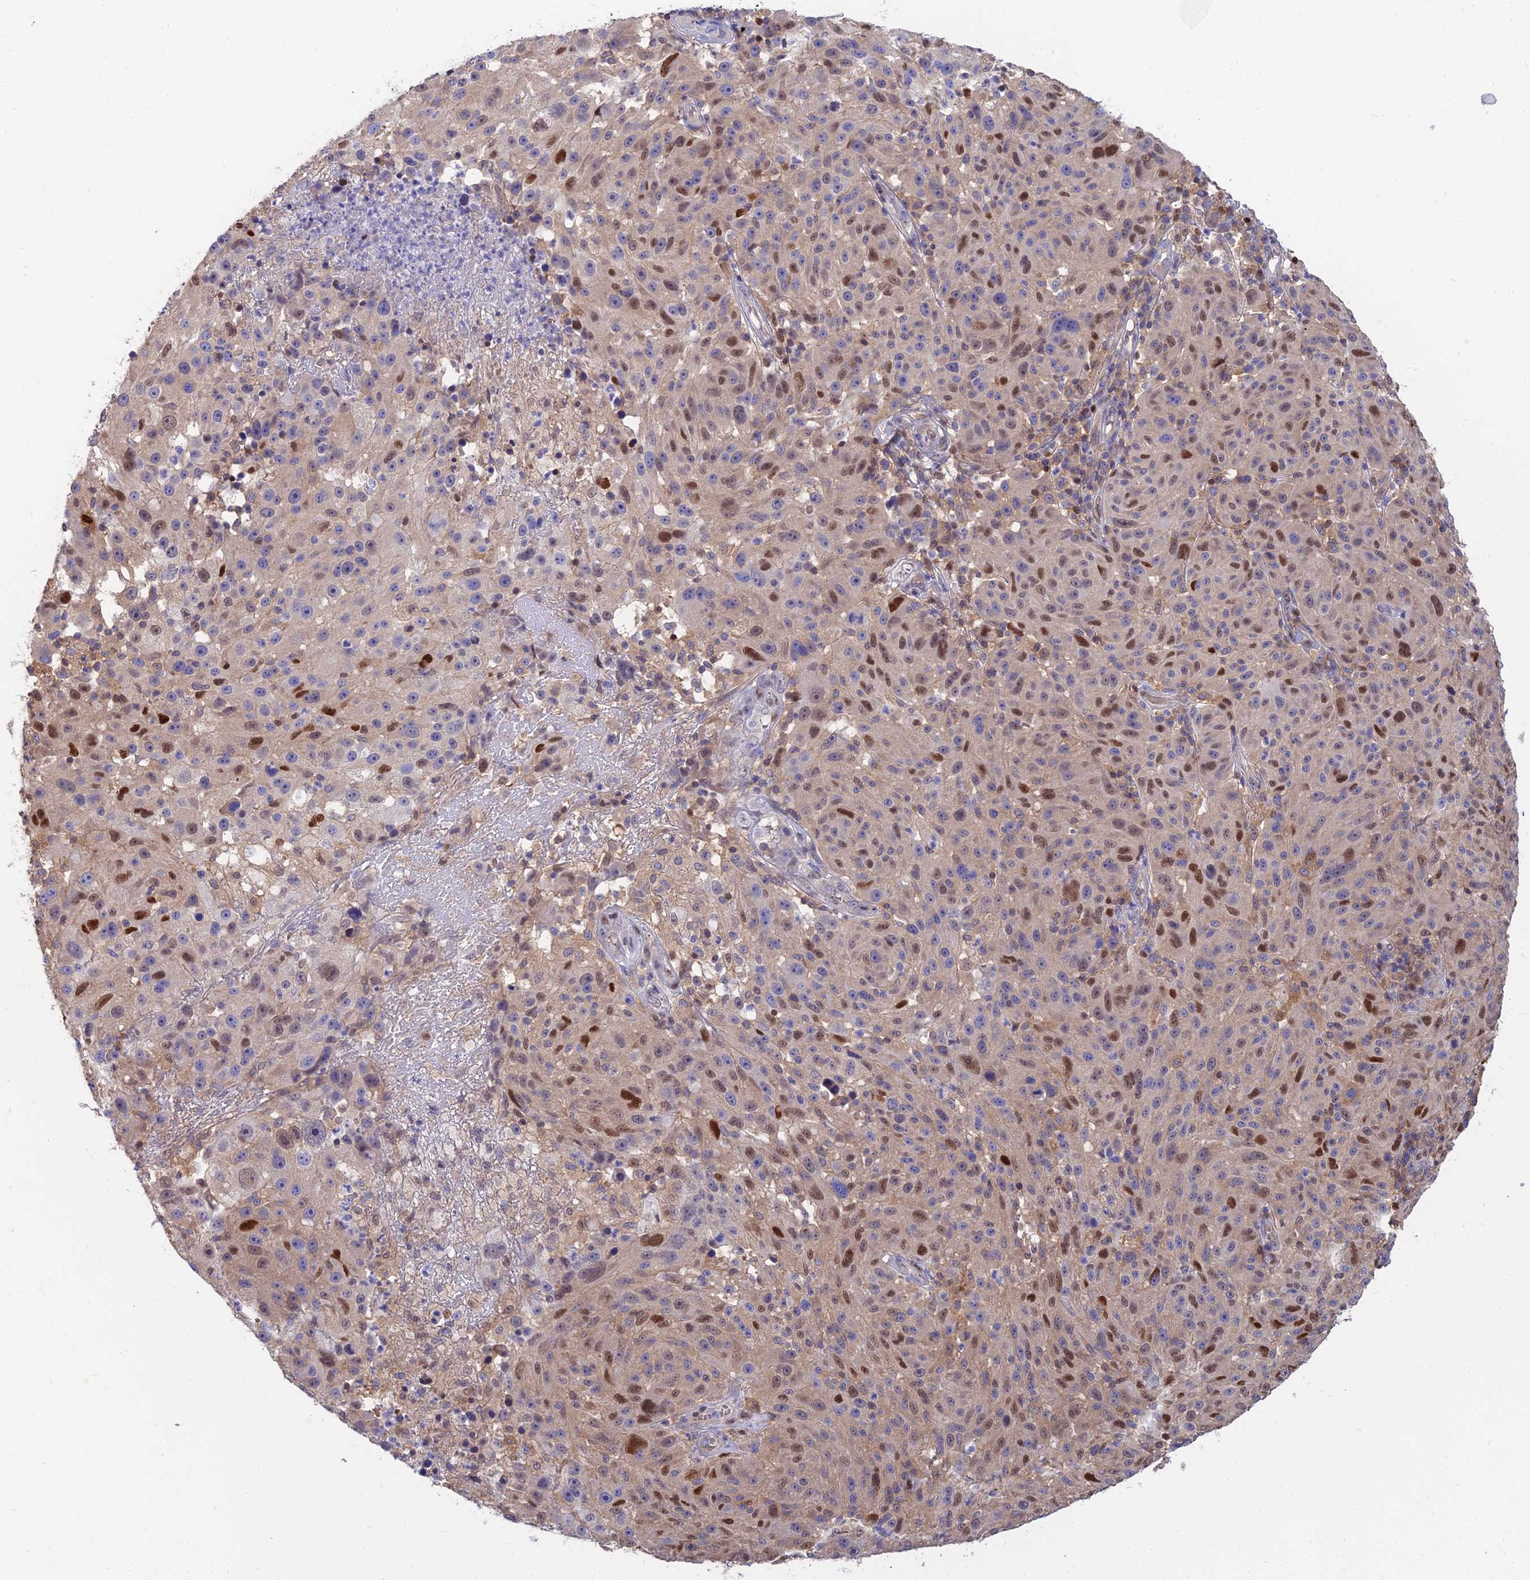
{"staining": {"intensity": "moderate", "quantity": "<25%", "location": "nuclear"}, "tissue": "melanoma", "cell_type": "Tumor cells", "image_type": "cancer", "snomed": [{"axis": "morphology", "description": "Malignant melanoma, NOS"}, {"axis": "topography", "description": "Skin"}], "caption": "Immunohistochemical staining of melanoma demonstrates low levels of moderate nuclear protein staining in about <25% of tumor cells.", "gene": "DNPEP", "patient": {"sex": "male", "age": 53}}